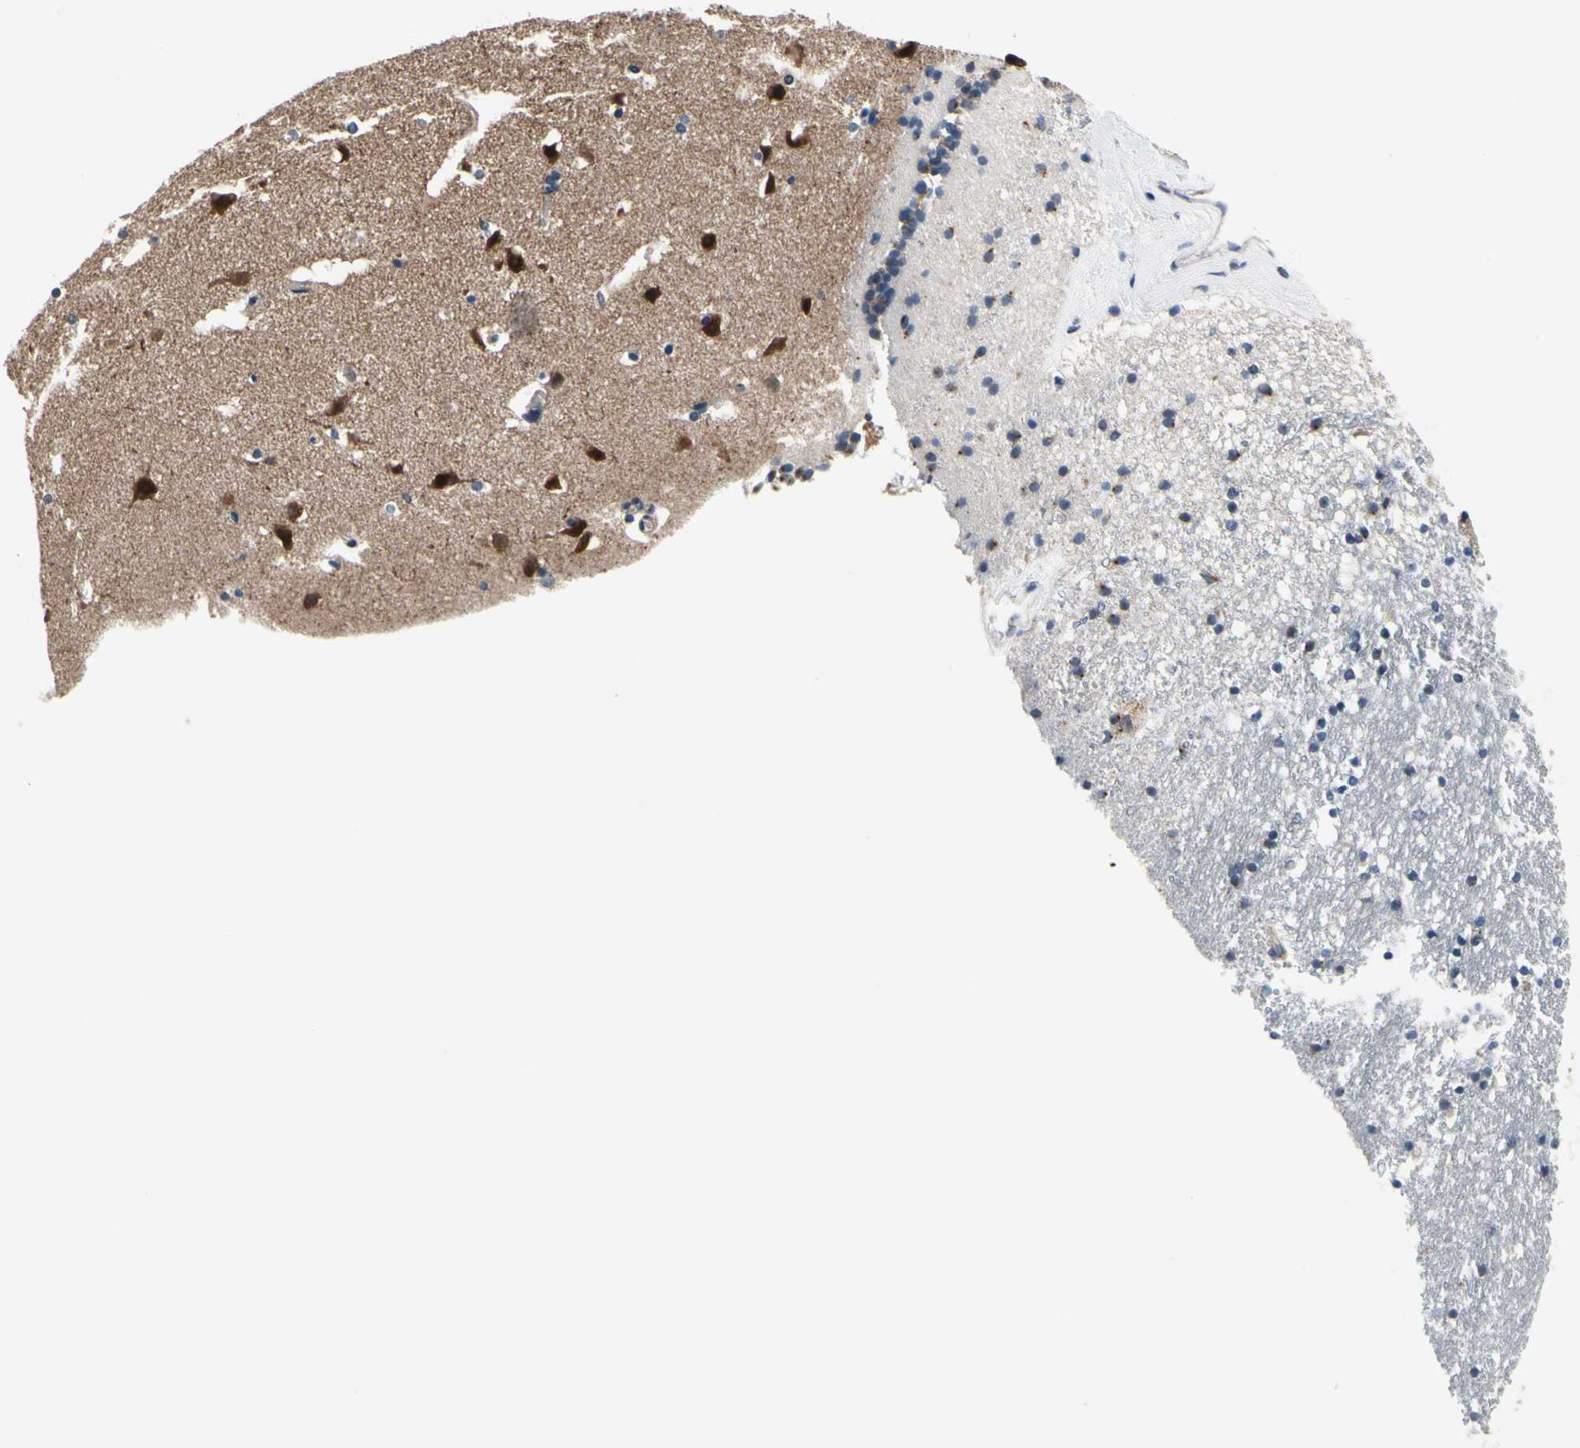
{"staining": {"intensity": "weak", "quantity": "25%-75%", "location": "cytoplasmic/membranous"}, "tissue": "caudate", "cell_type": "Glial cells", "image_type": "normal", "snomed": [{"axis": "morphology", "description": "Normal tissue, NOS"}, {"axis": "topography", "description": "Lateral ventricle wall"}], "caption": "Immunohistochemistry (DAB) staining of normal caudate reveals weak cytoplasmic/membranous protein staining in approximately 25%-75% of glial cells.", "gene": "PRKAR2B", "patient": {"sex": "male", "age": 45}}